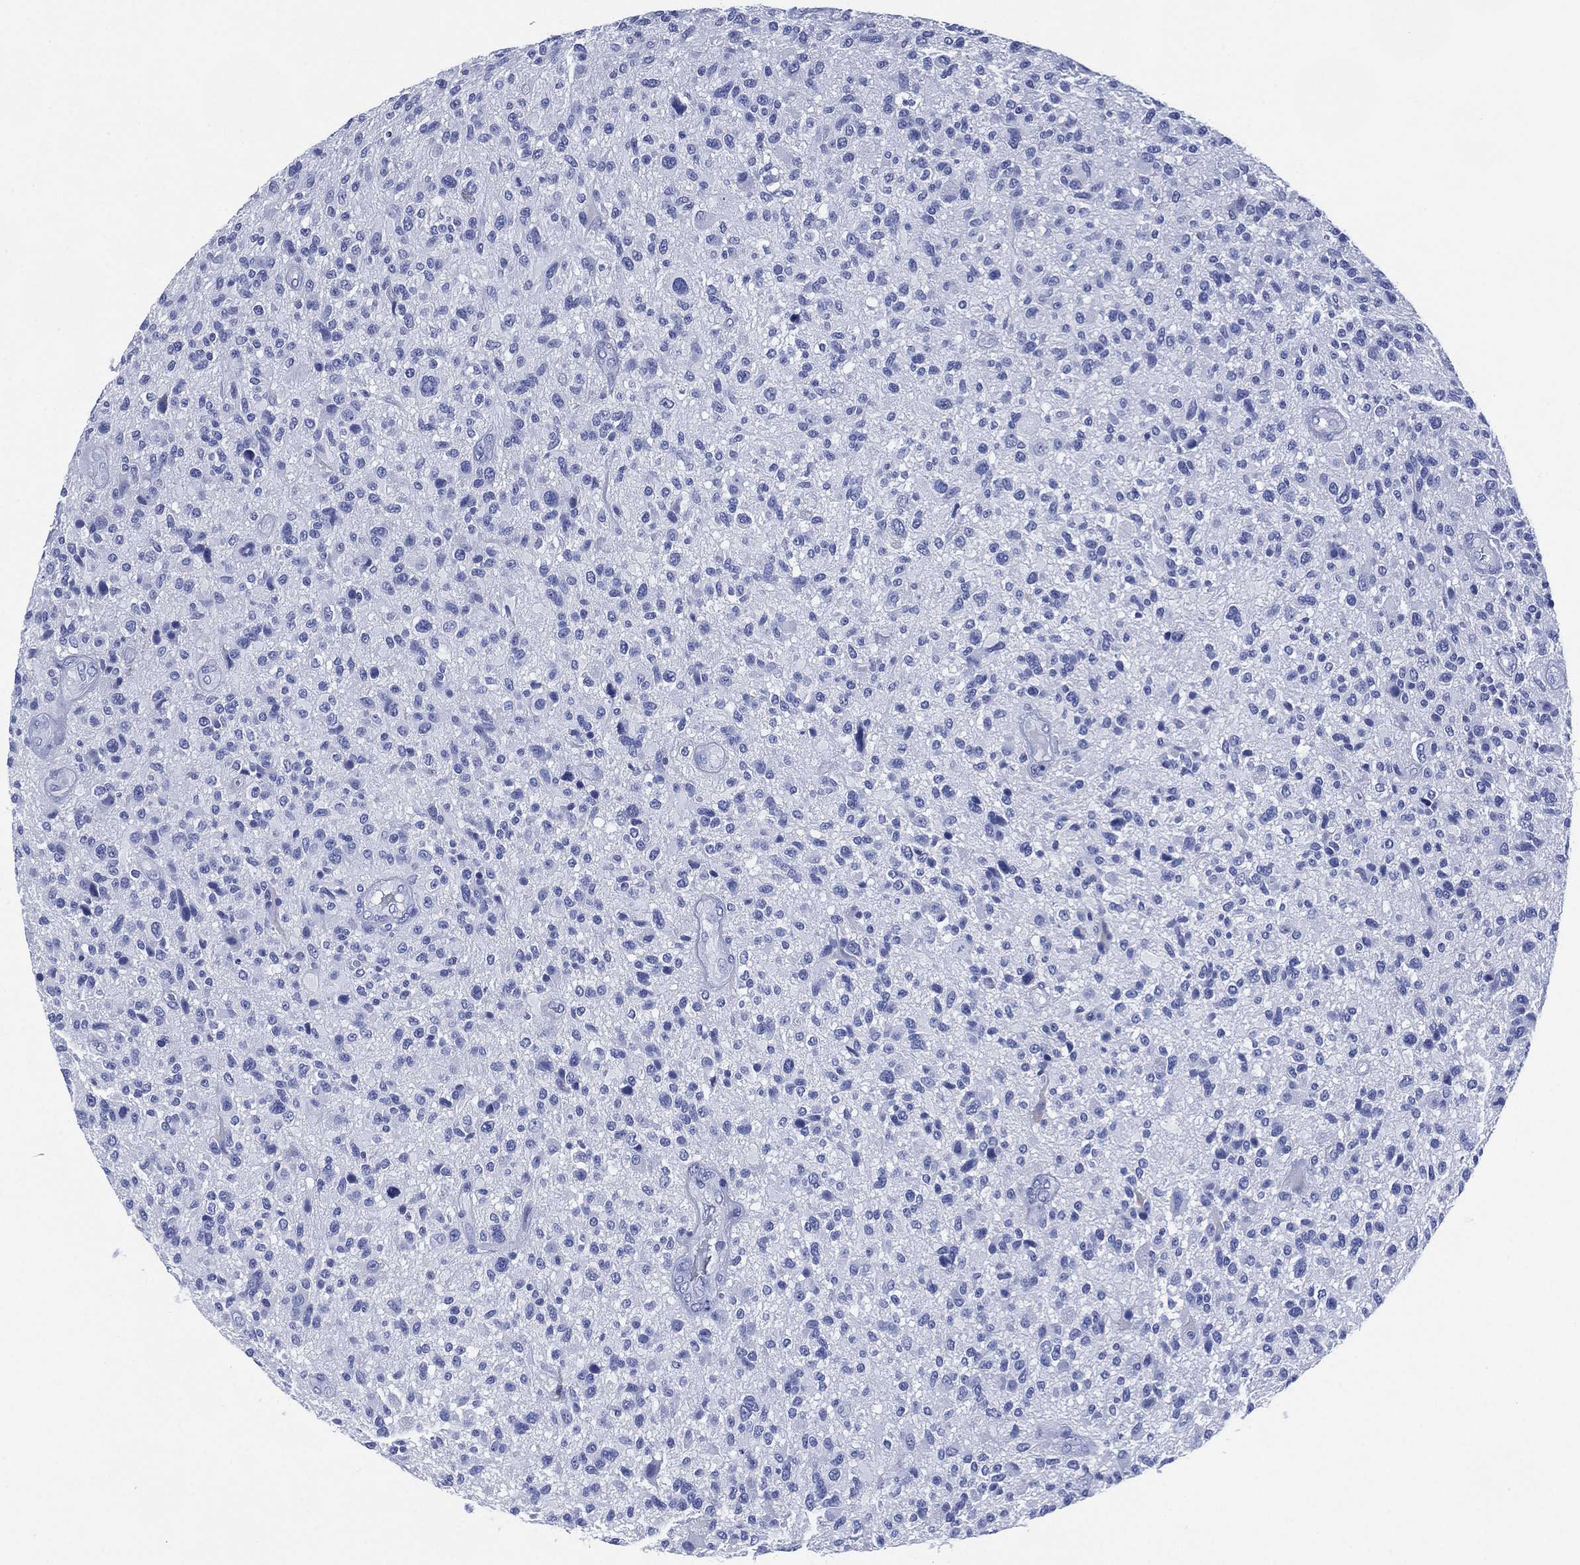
{"staining": {"intensity": "negative", "quantity": "none", "location": "none"}, "tissue": "glioma", "cell_type": "Tumor cells", "image_type": "cancer", "snomed": [{"axis": "morphology", "description": "Glioma, malignant, High grade"}, {"axis": "topography", "description": "Brain"}], "caption": "This is an immunohistochemistry micrograph of human glioma. There is no staining in tumor cells.", "gene": "SIGLECL1", "patient": {"sex": "male", "age": 47}}